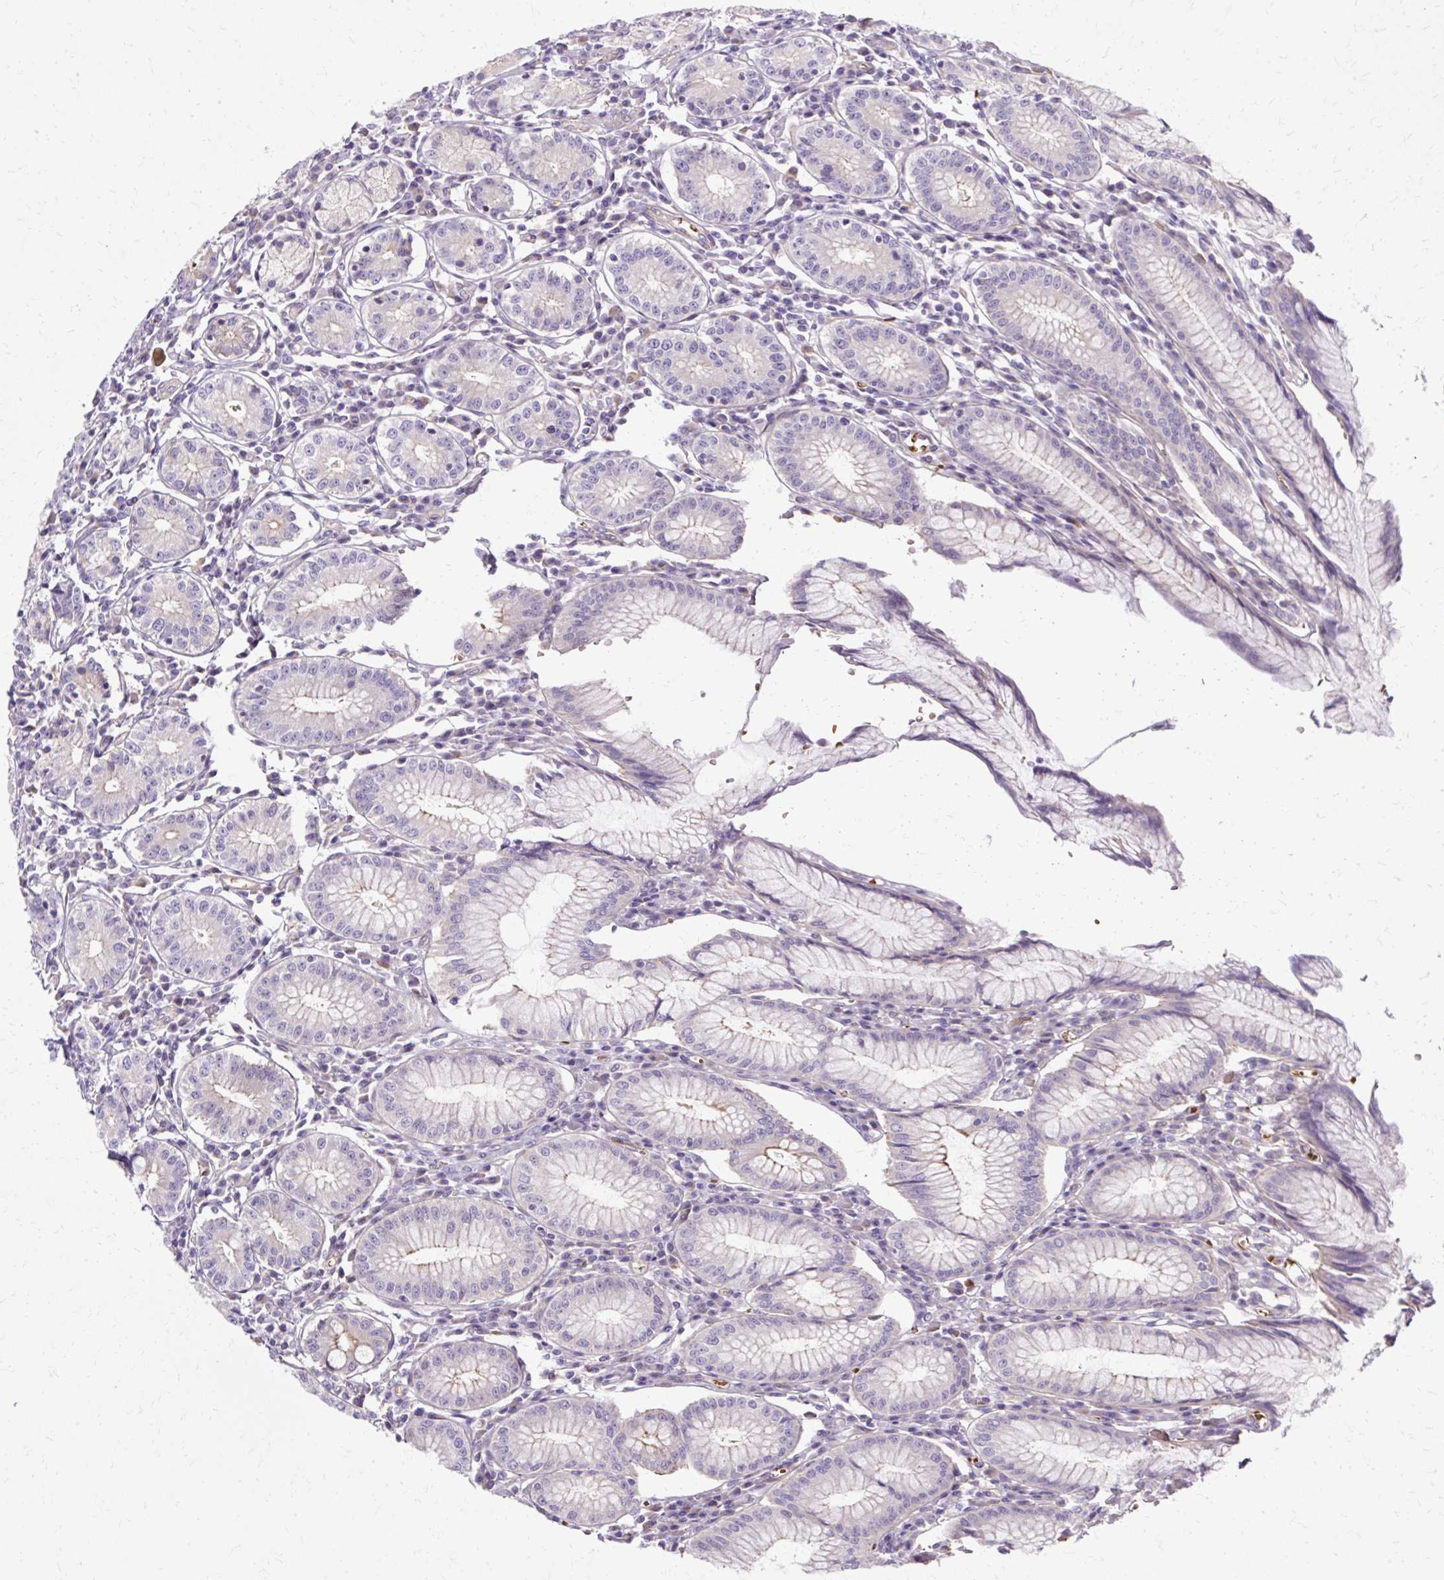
{"staining": {"intensity": "negative", "quantity": "none", "location": "none"}, "tissue": "stomach", "cell_type": "Glandular cells", "image_type": "normal", "snomed": [{"axis": "morphology", "description": "Normal tissue, NOS"}, {"axis": "topography", "description": "Stomach"}], "caption": "A histopathology image of stomach stained for a protein displays no brown staining in glandular cells.", "gene": "USHBP1", "patient": {"sex": "male", "age": 55}}